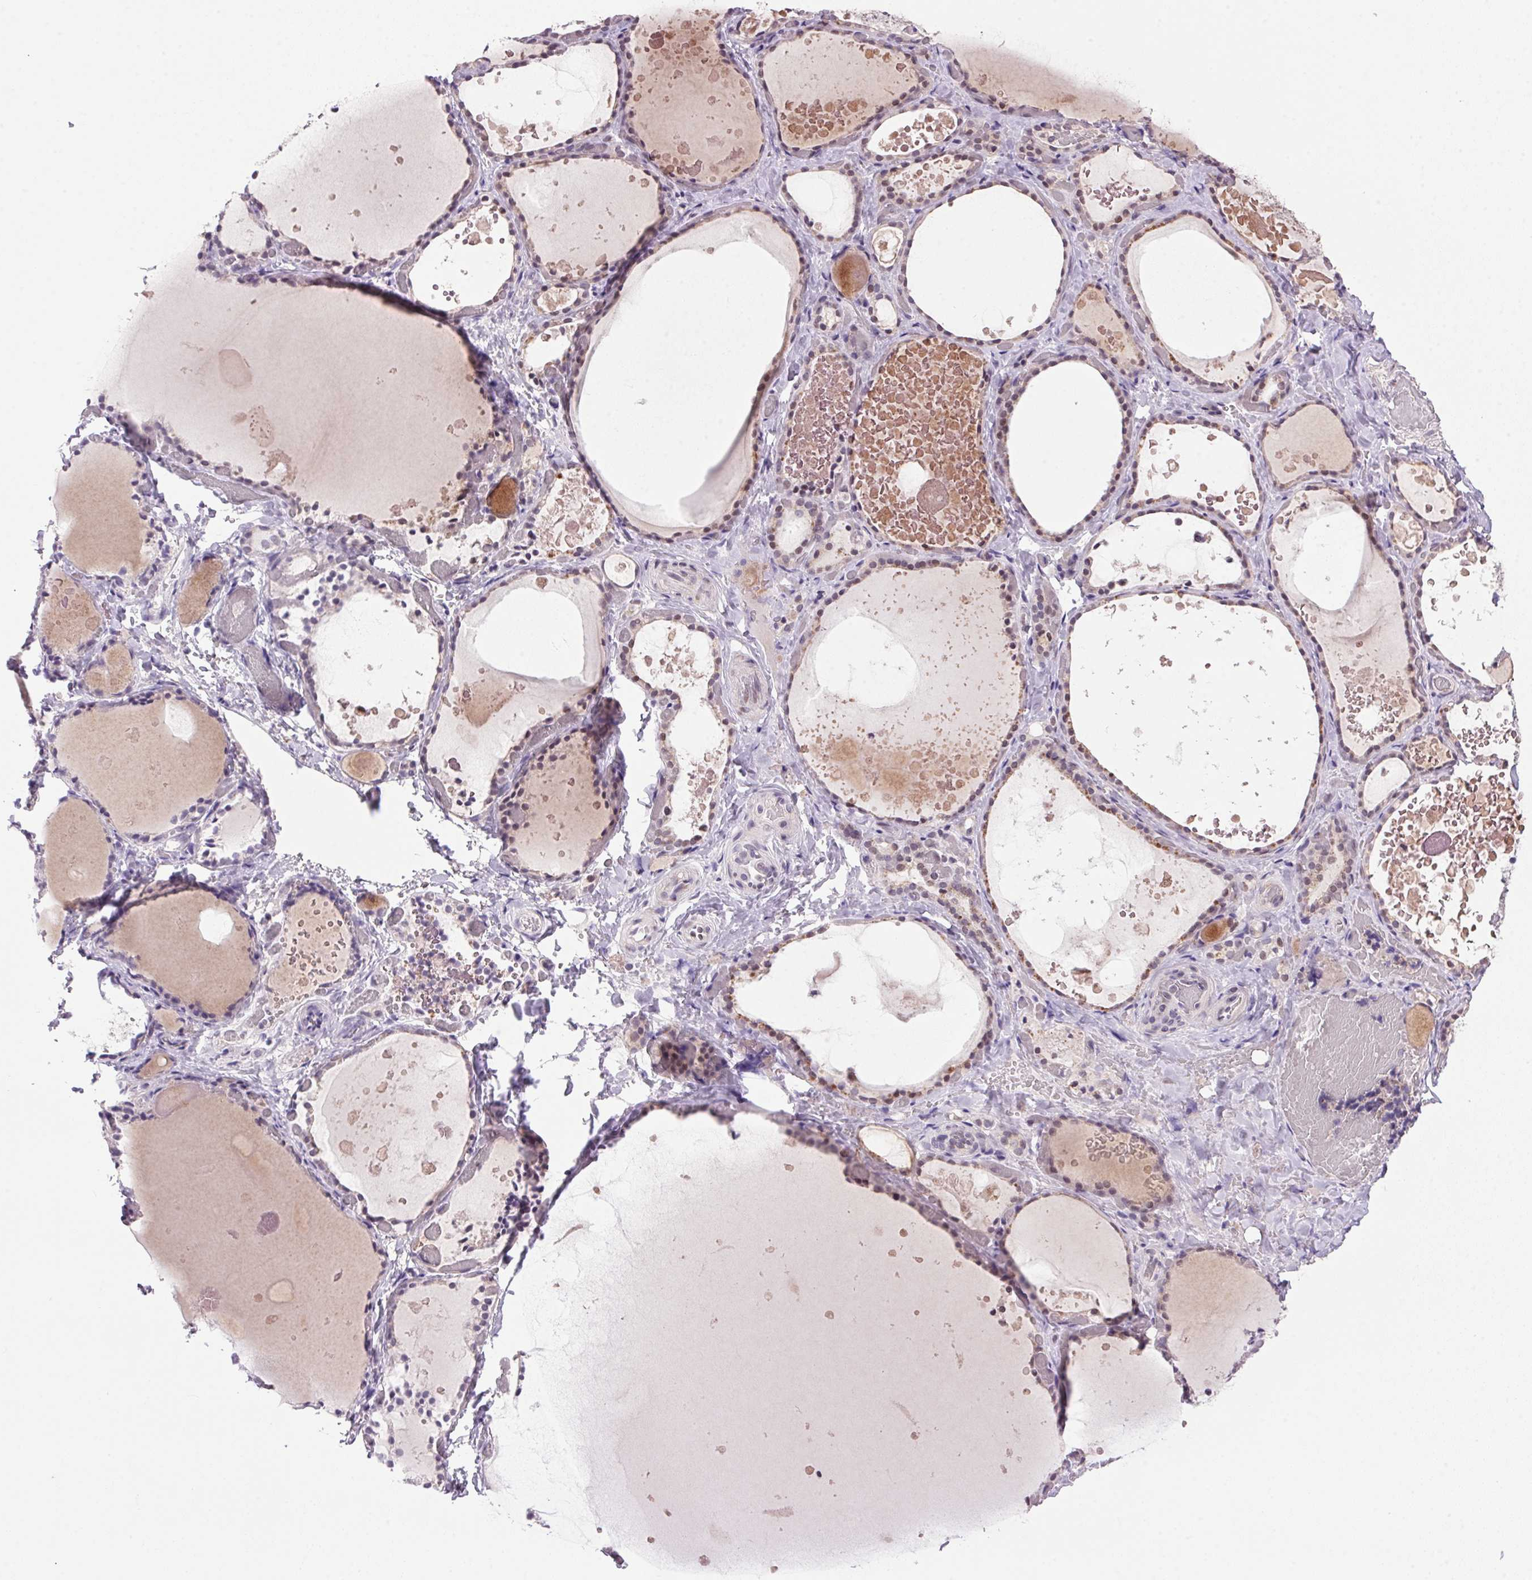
{"staining": {"intensity": "weak", "quantity": "25%-75%", "location": "cytoplasmic/membranous"}, "tissue": "thyroid gland", "cell_type": "Glandular cells", "image_type": "normal", "snomed": [{"axis": "morphology", "description": "Normal tissue, NOS"}, {"axis": "topography", "description": "Thyroid gland"}], "caption": "Immunohistochemical staining of unremarkable human thyroid gland displays low levels of weak cytoplasmic/membranous staining in about 25%-75% of glandular cells.", "gene": "AKR1E2", "patient": {"sex": "female", "age": 56}}